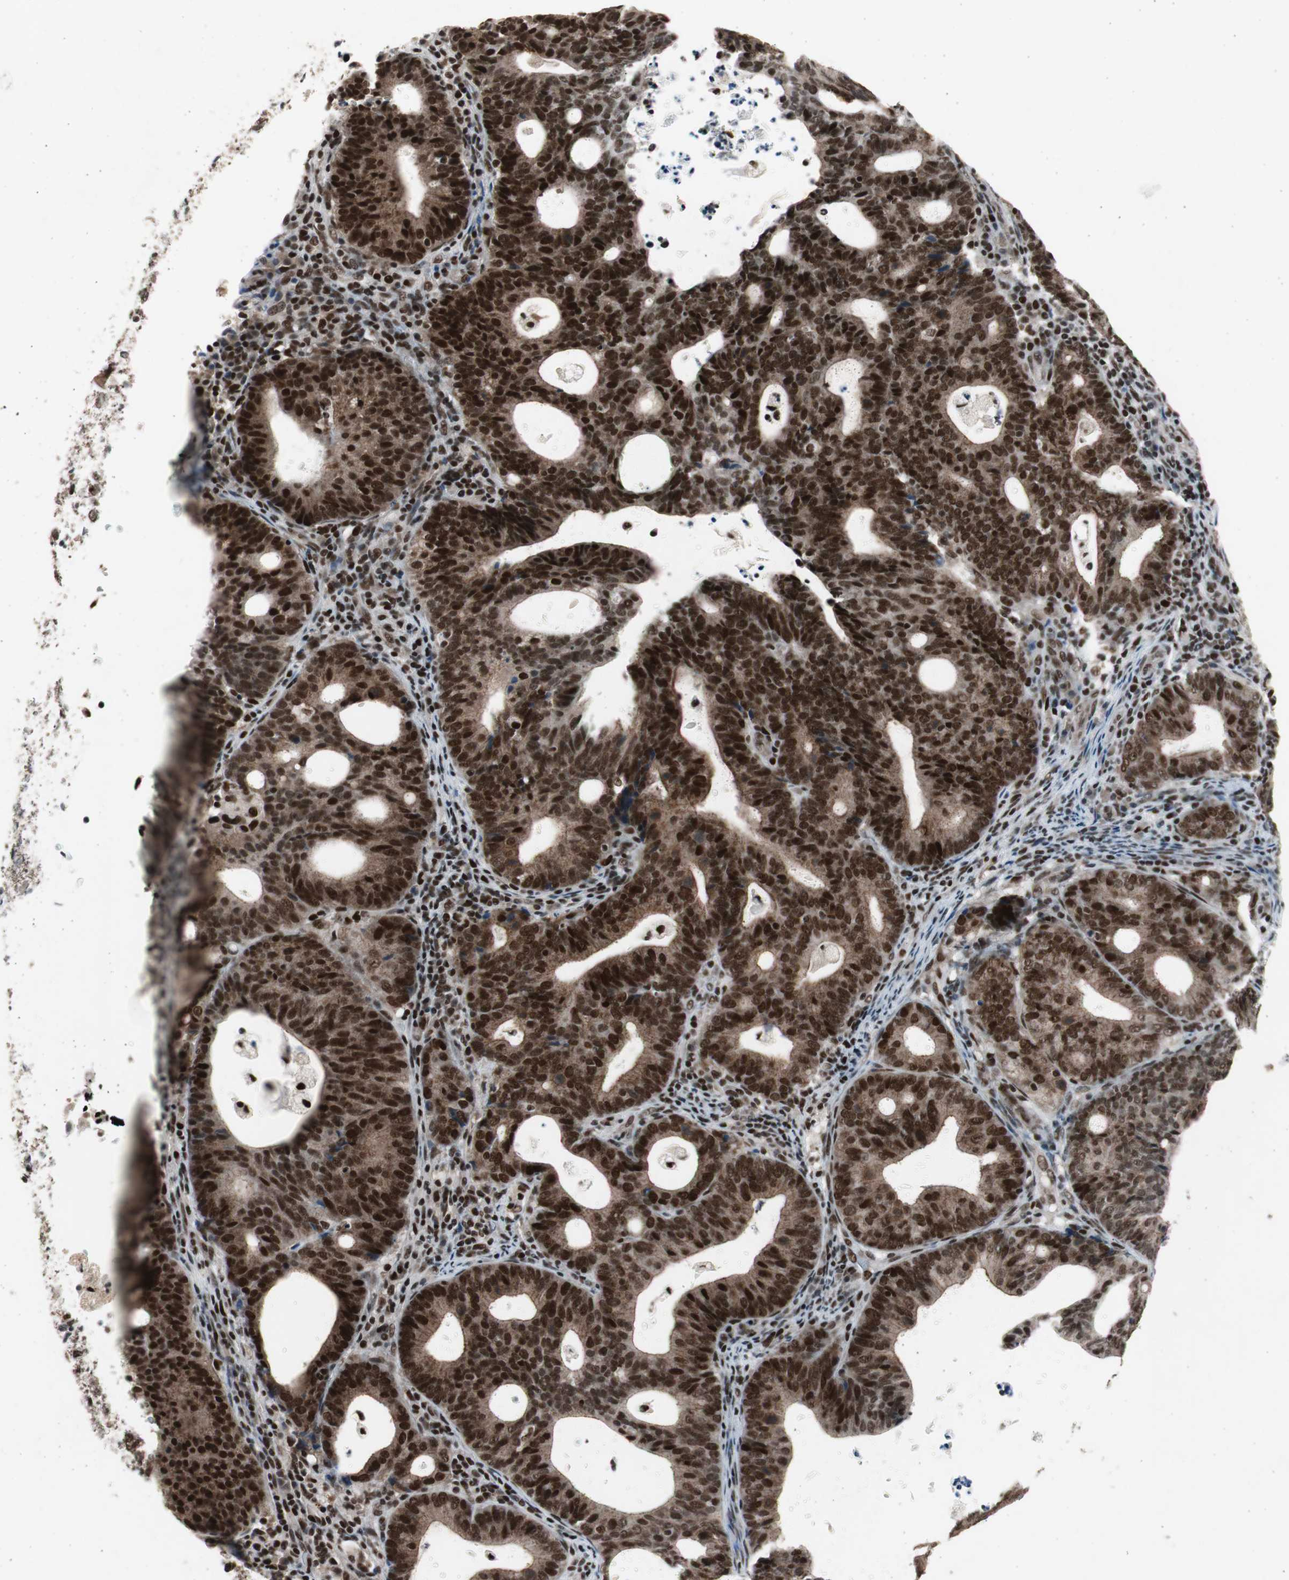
{"staining": {"intensity": "strong", "quantity": ">75%", "location": "cytoplasmic/membranous,nuclear"}, "tissue": "endometrial cancer", "cell_type": "Tumor cells", "image_type": "cancer", "snomed": [{"axis": "morphology", "description": "Adenocarcinoma, NOS"}, {"axis": "topography", "description": "Uterus"}], "caption": "Protein analysis of adenocarcinoma (endometrial) tissue displays strong cytoplasmic/membranous and nuclear positivity in about >75% of tumor cells. (Stains: DAB in brown, nuclei in blue, Microscopy: brightfield microscopy at high magnification).", "gene": "RPA1", "patient": {"sex": "female", "age": 83}}